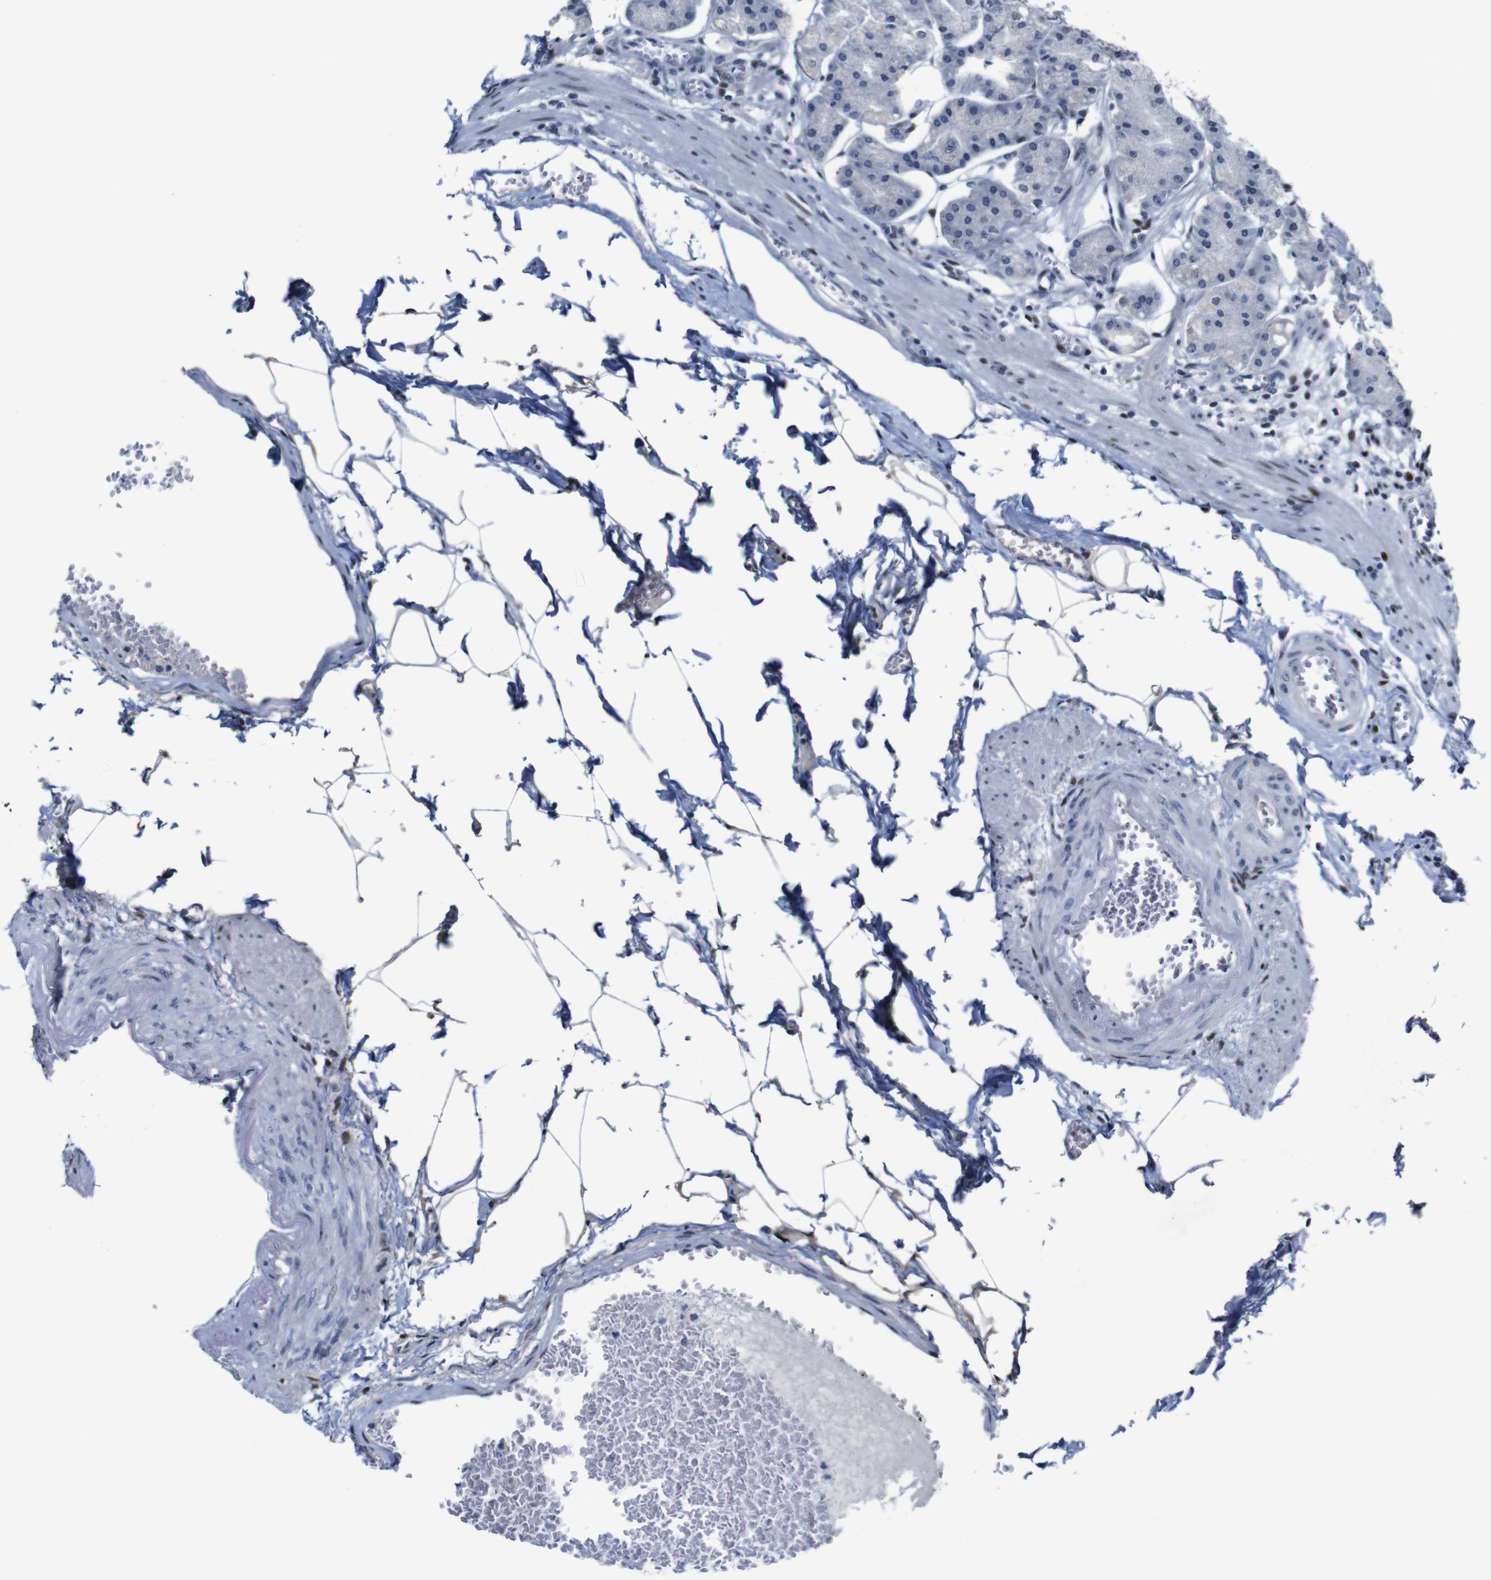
{"staining": {"intensity": "strong", "quantity": "25%-75%", "location": "cytoplasmic/membranous,nuclear"}, "tissue": "stomach", "cell_type": "Glandular cells", "image_type": "normal", "snomed": [{"axis": "morphology", "description": "Normal tissue, NOS"}, {"axis": "topography", "description": "Stomach, lower"}], "caption": "Protein analysis of unremarkable stomach demonstrates strong cytoplasmic/membranous,nuclear staining in approximately 25%-75% of glandular cells. (DAB = brown stain, brightfield microscopy at high magnification).", "gene": "GATA6", "patient": {"sex": "male", "age": 71}}